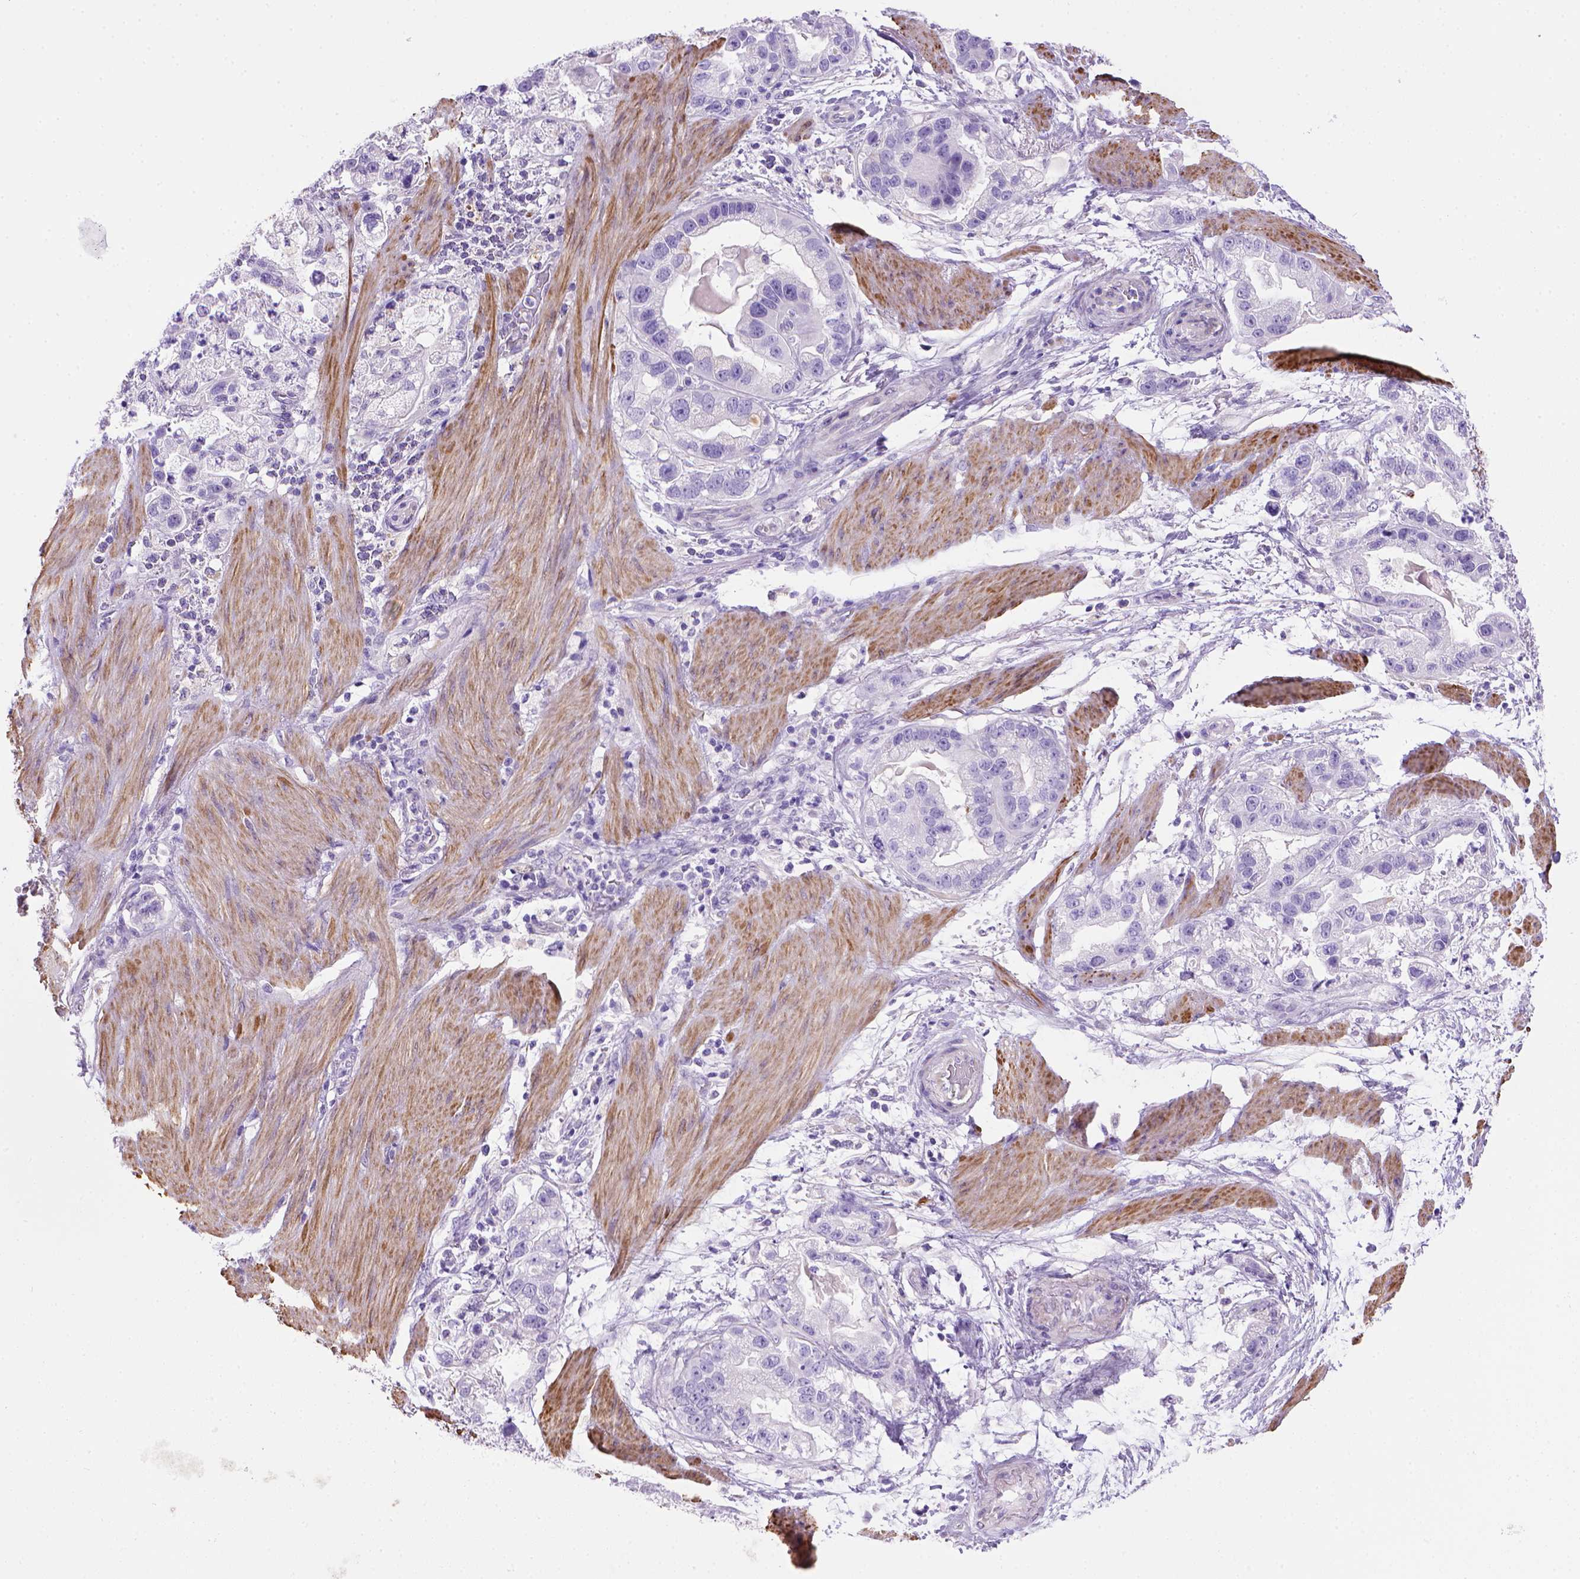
{"staining": {"intensity": "negative", "quantity": "none", "location": "none"}, "tissue": "stomach cancer", "cell_type": "Tumor cells", "image_type": "cancer", "snomed": [{"axis": "morphology", "description": "Adenocarcinoma, NOS"}, {"axis": "topography", "description": "Stomach"}], "caption": "Stomach cancer was stained to show a protein in brown. There is no significant staining in tumor cells. (DAB immunohistochemistry (IHC) with hematoxylin counter stain).", "gene": "ARHGEF33", "patient": {"sex": "male", "age": 59}}